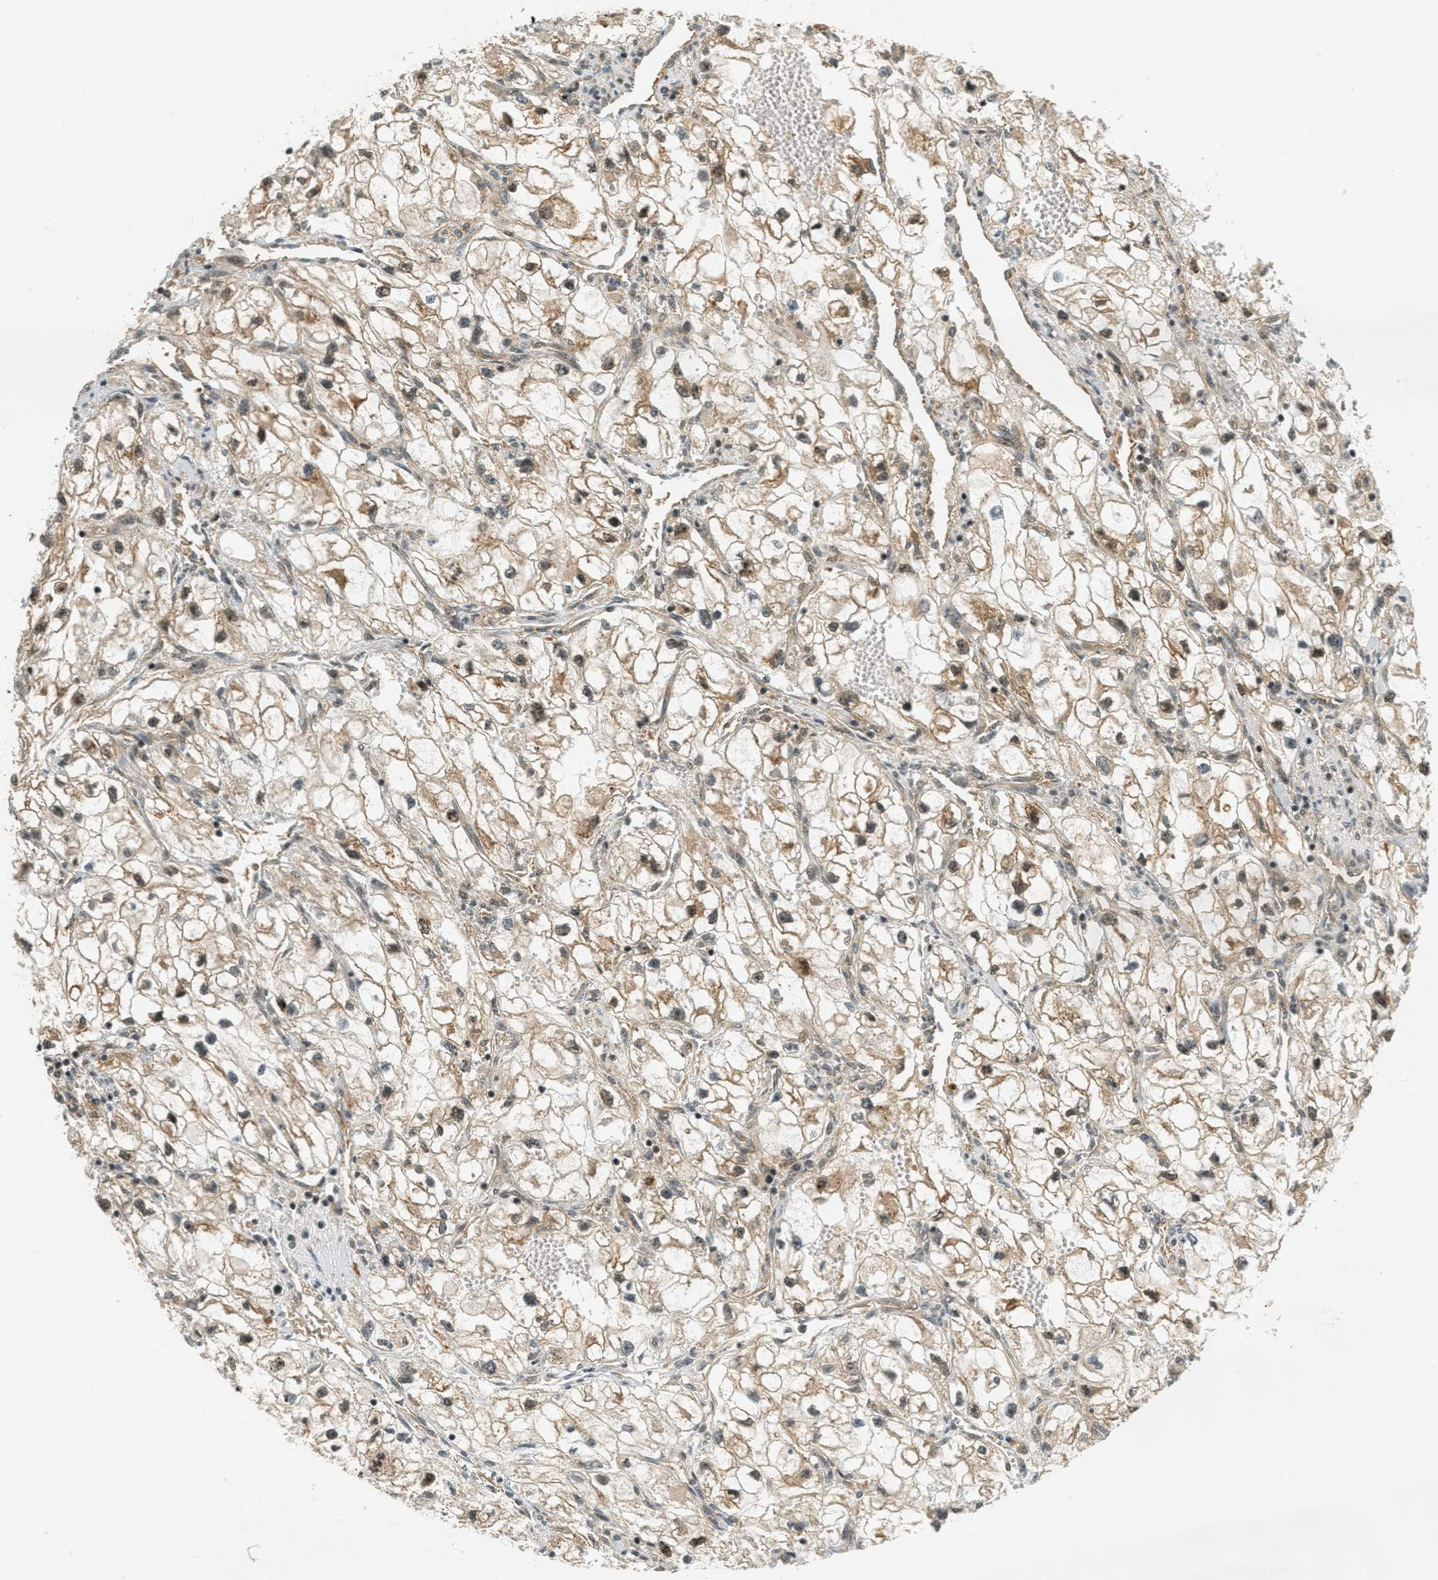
{"staining": {"intensity": "moderate", "quantity": ">75%", "location": "cytoplasmic/membranous,nuclear"}, "tissue": "renal cancer", "cell_type": "Tumor cells", "image_type": "cancer", "snomed": [{"axis": "morphology", "description": "Adenocarcinoma, NOS"}, {"axis": "topography", "description": "Kidney"}], "caption": "The image exhibits staining of renal cancer (adenocarcinoma), revealing moderate cytoplasmic/membranous and nuclear protein staining (brown color) within tumor cells.", "gene": "FOXM1", "patient": {"sex": "female", "age": 70}}